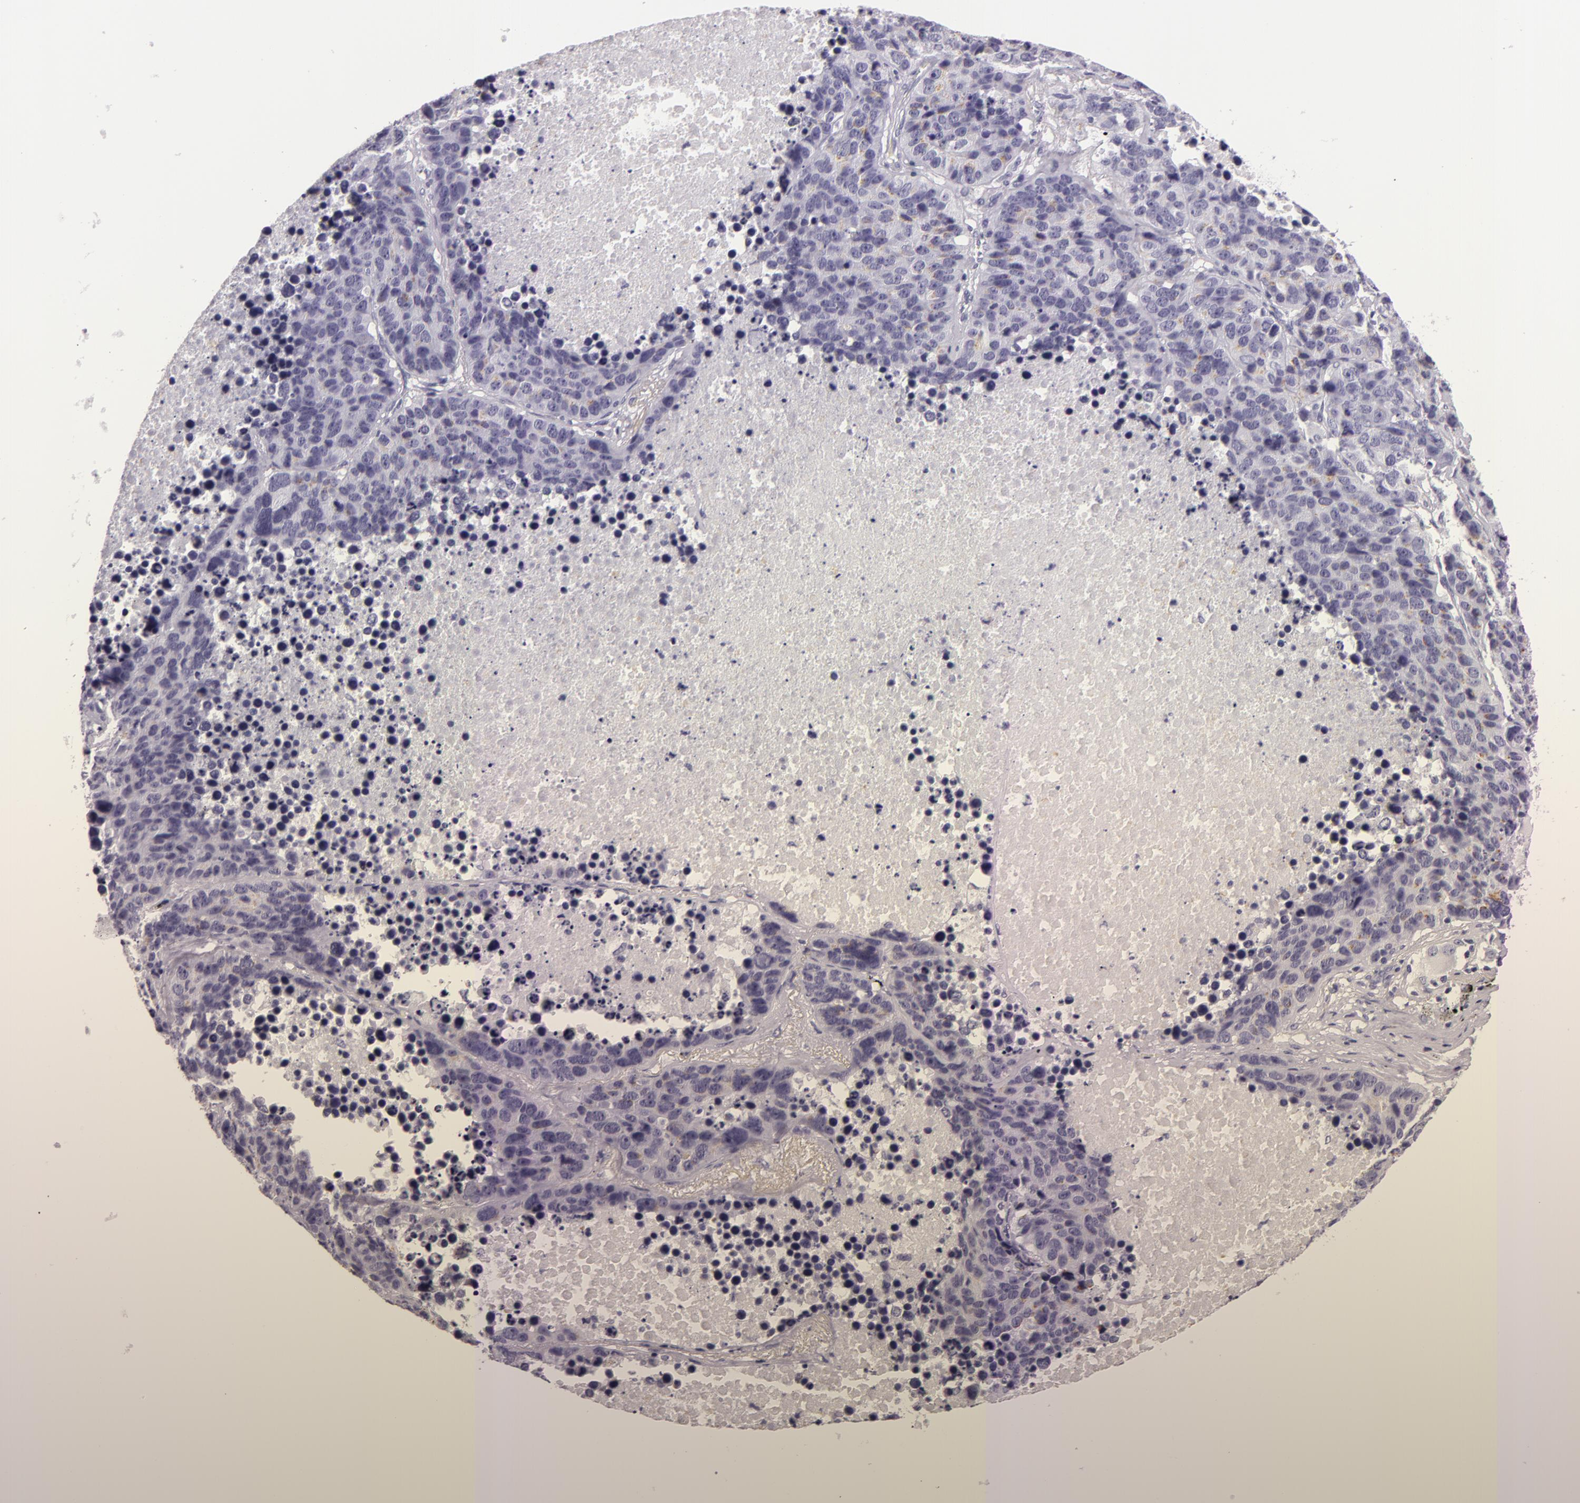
{"staining": {"intensity": "negative", "quantity": "none", "location": "none"}, "tissue": "lung cancer", "cell_type": "Tumor cells", "image_type": "cancer", "snomed": [{"axis": "morphology", "description": "Carcinoid, malignant, NOS"}, {"axis": "topography", "description": "Lung"}], "caption": "DAB immunohistochemical staining of malignant carcinoid (lung) displays no significant positivity in tumor cells.", "gene": "DLG4", "patient": {"sex": "male", "age": 60}}